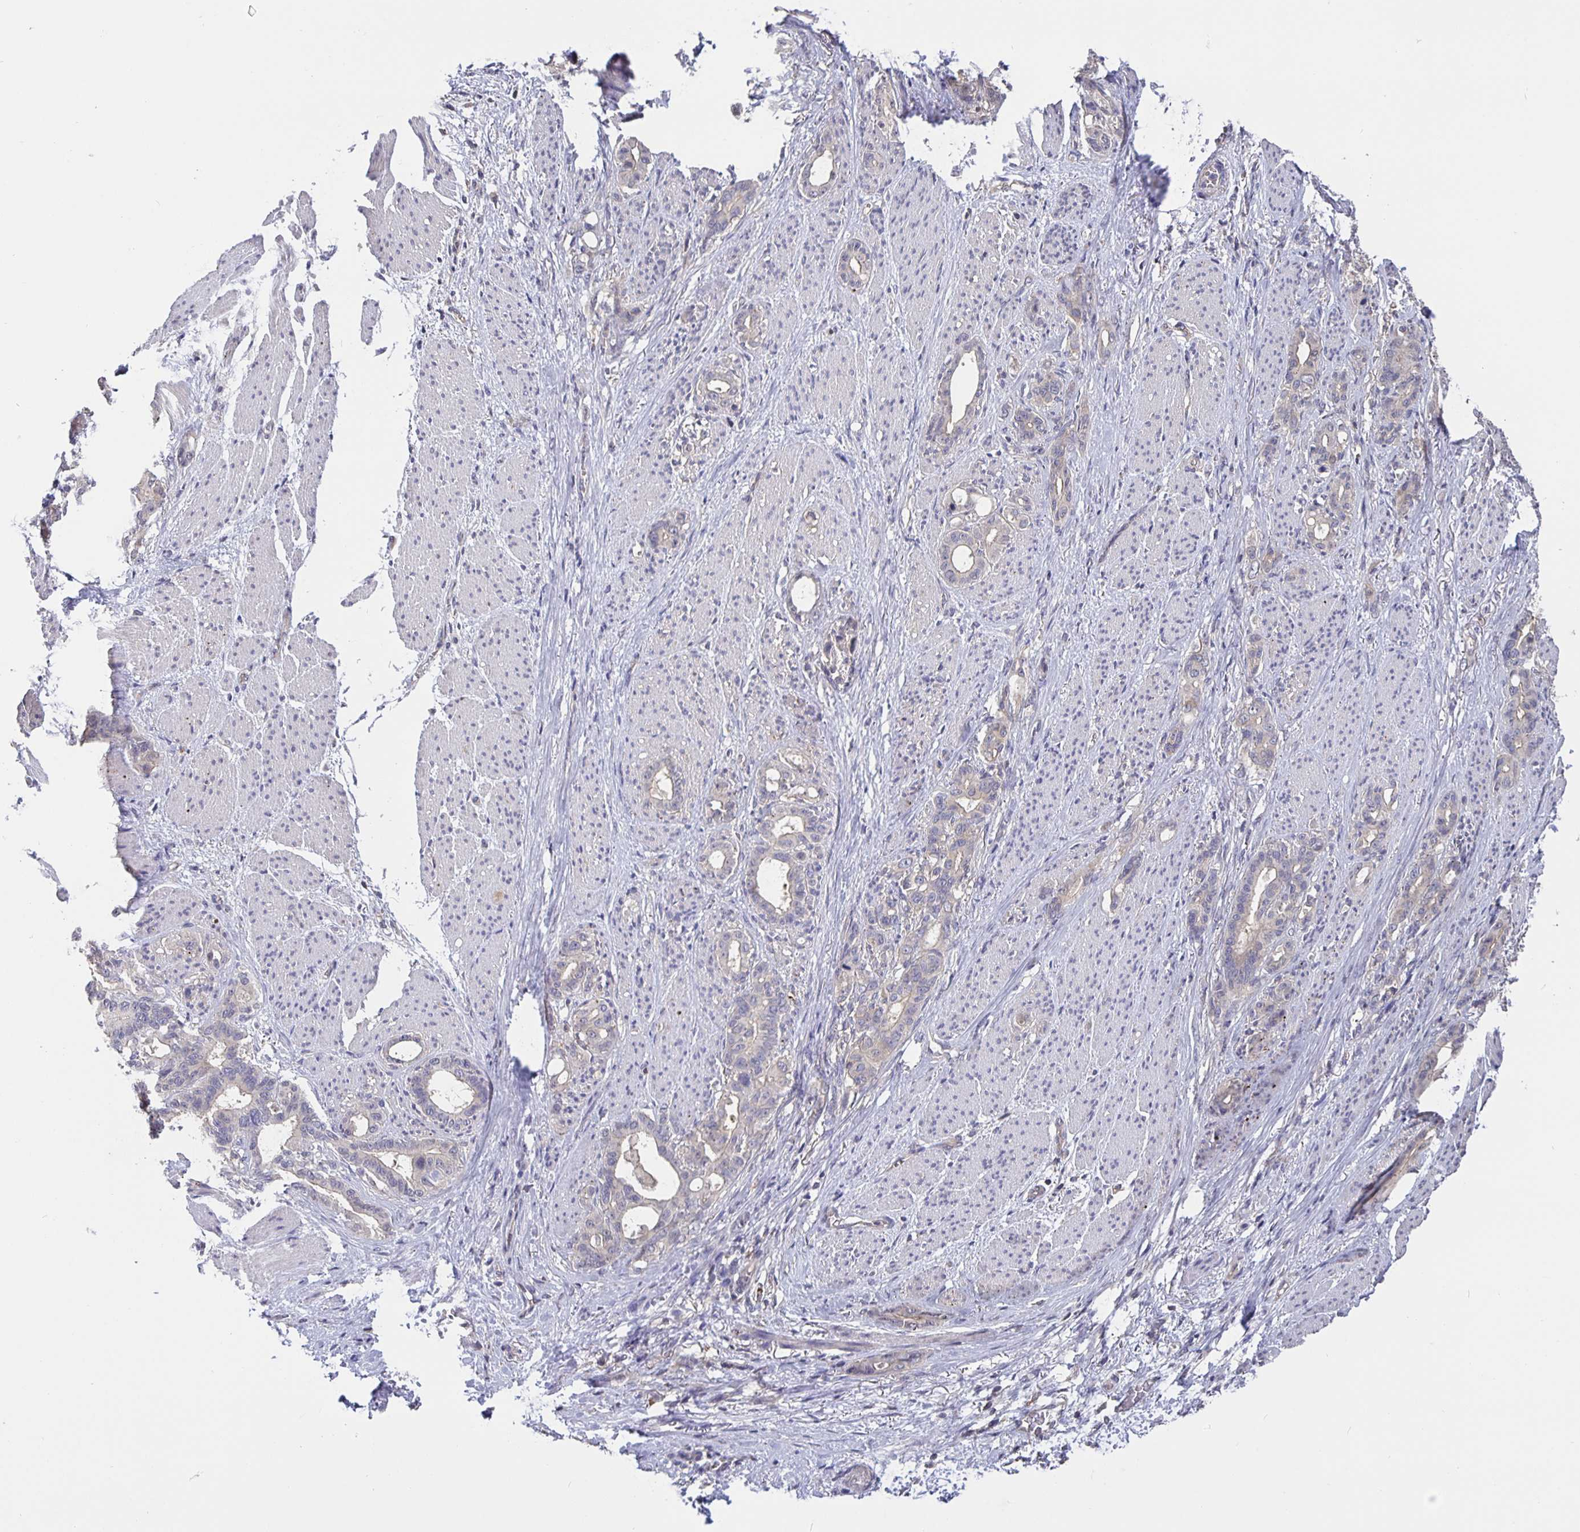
{"staining": {"intensity": "weak", "quantity": "<25%", "location": "cytoplasmic/membranous"}, "tissue": "stomach cancer", "cell_type": "Tumor cells", "image_type": "cancer", "snomed": [{"axis": "morphology", "description": "Normal tissue, NOS"}, {"axis": "morphology", "description": "Adenocarcinoma, NOS"}, {"axis": "topography", "description": "Esophagus"}, {"axis": "topography", "description": "Stomach, upper"}], "caption": "The photomicrograph exhibits no staining of tumor cells in adenocarcinoma (stomach). (DAB IHC with hematoxylin counter stain).", "gene": "FEM1C", "patient": {"sex": "male", "age": 62}}